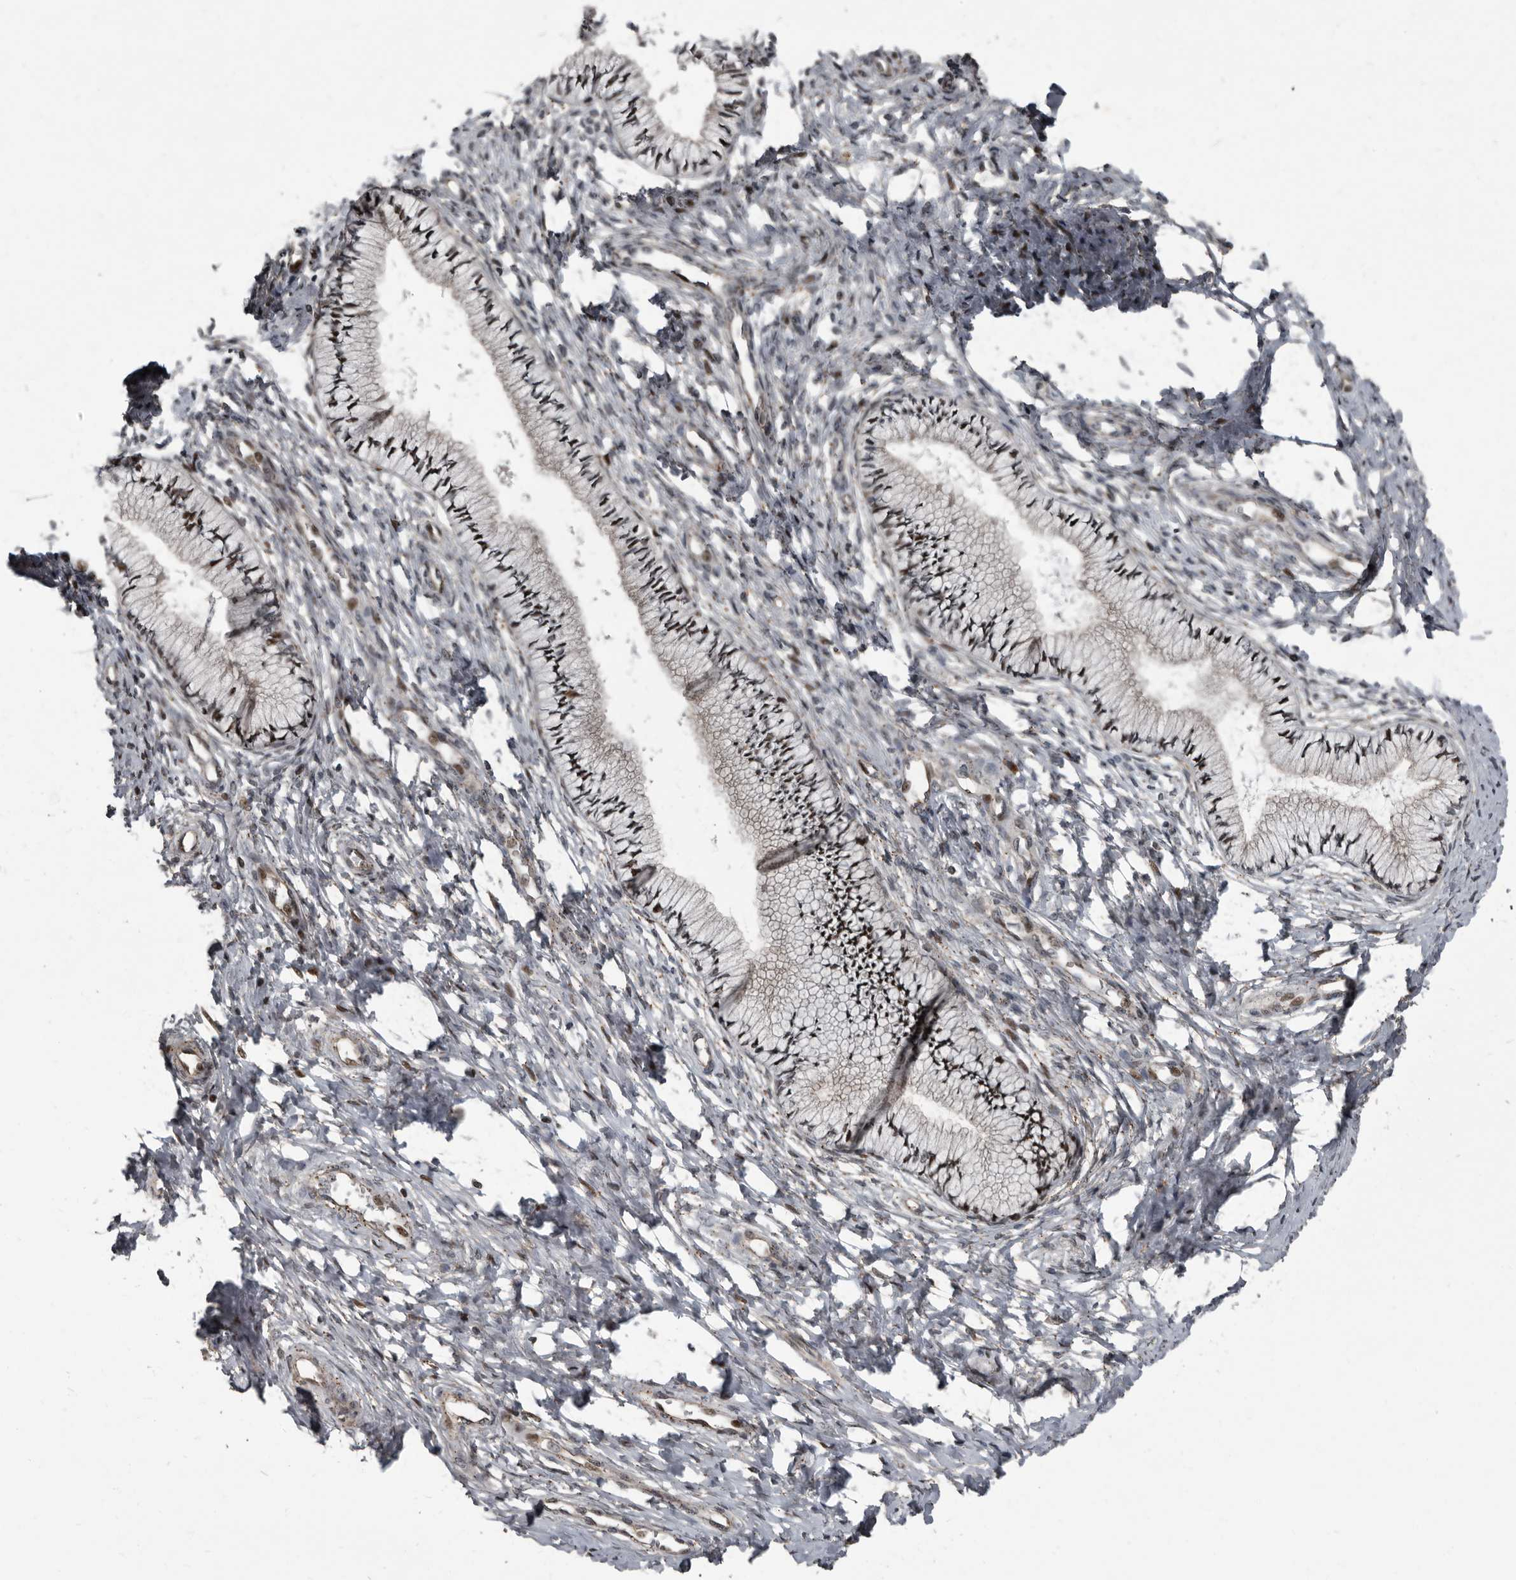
{"staining": {"intensity": "moderate", "quantity": "25%-75%", "location": "nuclear"}, "tissue": "cervix", "cell_type": "Glandular cells", "image_type": "normal", "snomed": [{"axis": "morphology", "description": "Normal tissue, NOS"}, {"axis": "topography", "description": "Cervix"}], "caption": "Protein expression analysis of normal cervix displays moderate nuclear positivity in approximately 25%-75% of glandular cells.", "gene": "CHD1L", "patient": {"sex": "female", "age": 36}}